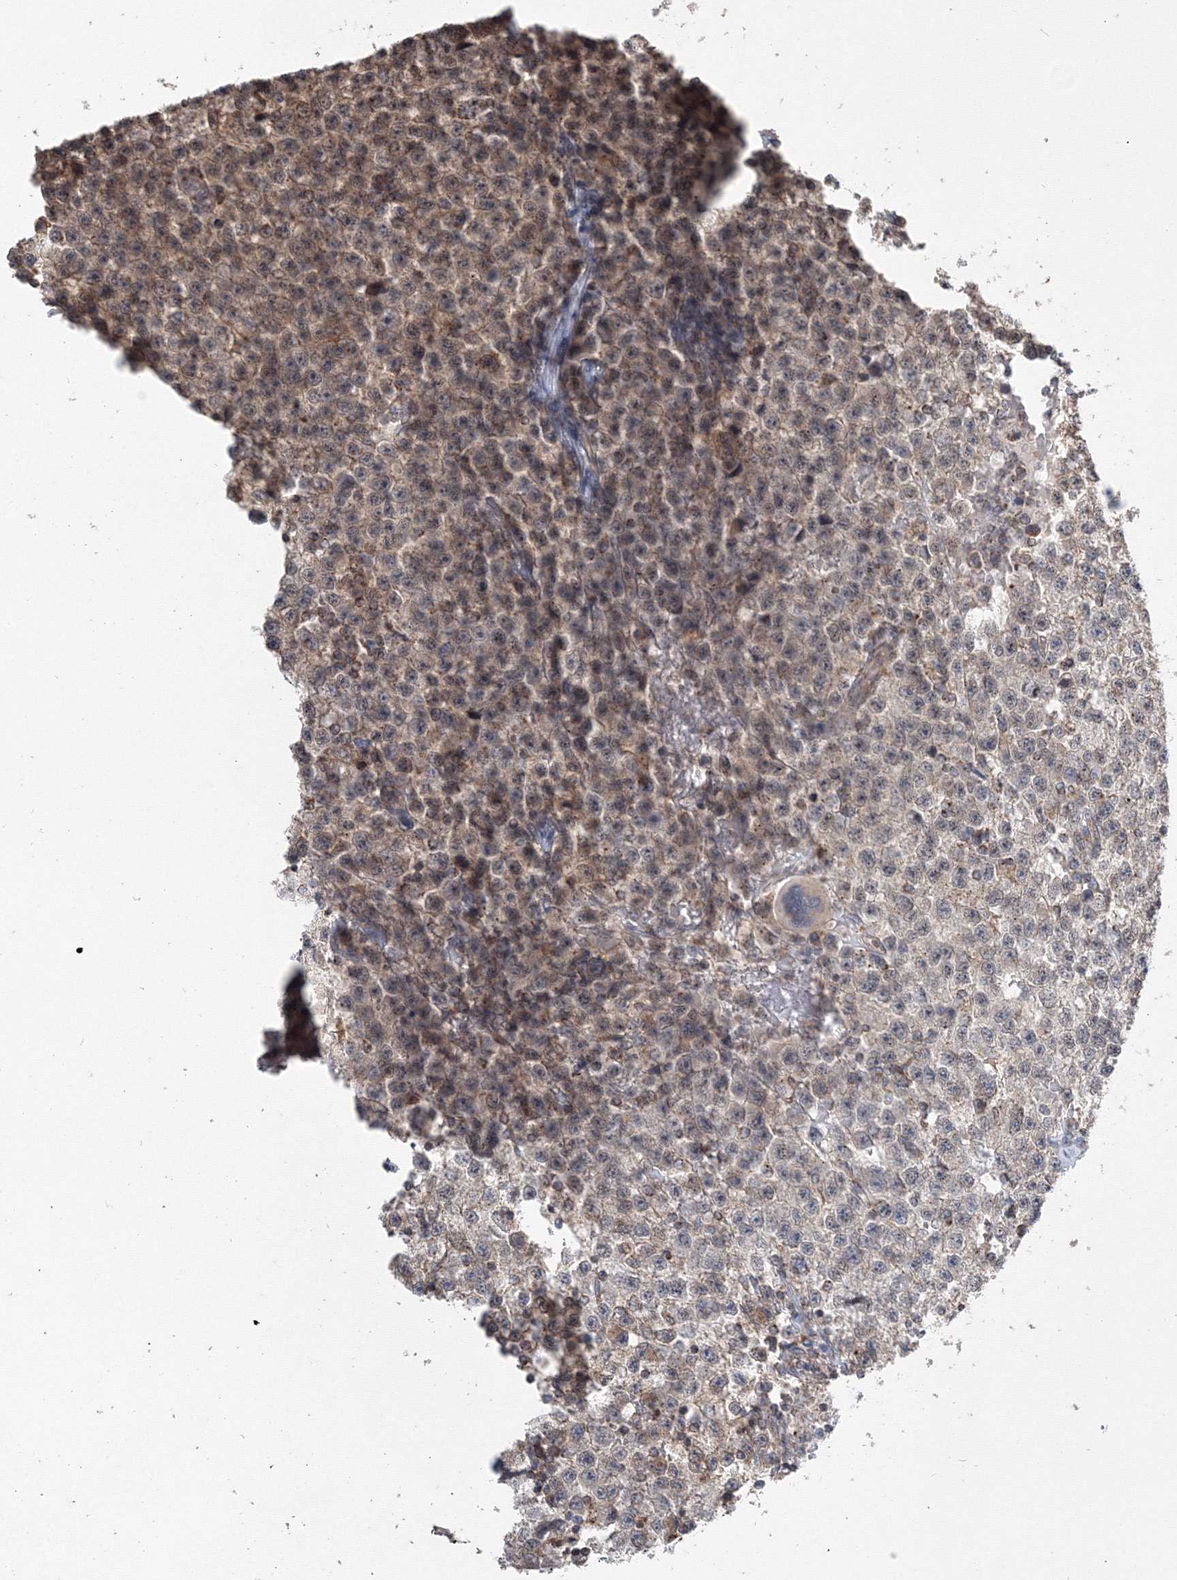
{"staining": {"intensity": "negative", "quantity": "none", "location": "none"}, "tissue": "testis cancer", "cell_type": "Tumor cells", "image_type": "cancer", "snomed": [{"axis": "morphology", "description": "Seminoma, NOS"}, {"axis": "topography", "description": "Testis"}], "caption": "Immunohistochemistry (IHC) photomicrograph of neoplastic tissue: human testis seminoma stained with DAB reveals no significant protein expression in tumor cells. Brightfield microscopy of immunohistochemistry stained with DAB (3,3'-diaminobenzidine) (brown) and hematoxylin (blue), captured at high magnification.", "gene": "AASDH", "patient": {"sex": "male", "age": 22}}